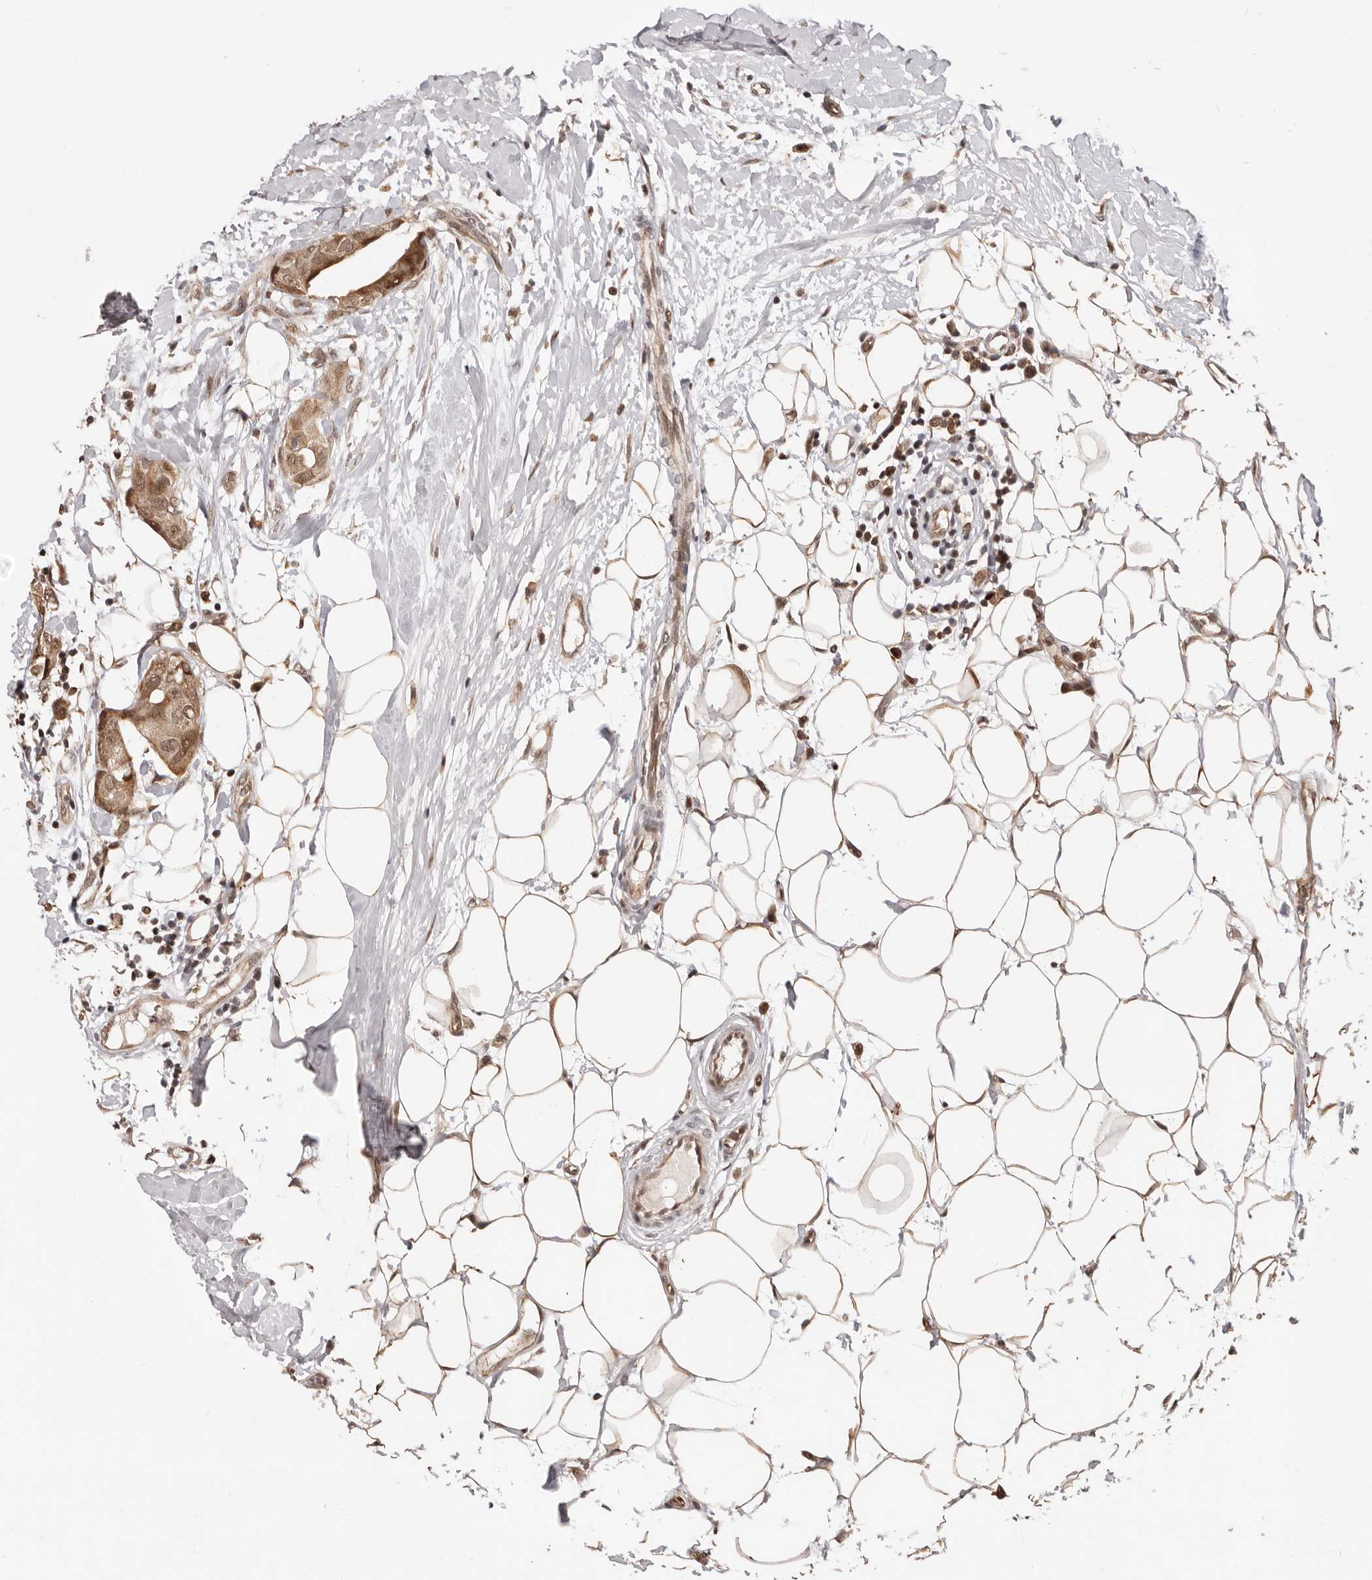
{"staining": {"intensity": "moderate", "quantity": ">75%", "location": "cytoplasmic/membranous,nuclear"}, "tissue": "breast cancer", "cell_type": "Tumor cells", "image_type": "cancer", "snomed": [{"axis": "morphology", "description": "Duct carcinoma"}, {"axis": "topography", "description": "Breast"}], "caption": "Immunohistochemistry histopathology image of invasive ductal carcinoma (breast) stained for a protein (brown), which exhibits medium levels of moderate cytoplasmic/membranous and nuclear expression in about >75% of tumor cells.", "gene": "NCOA3", "patient": {"sex": "female", "age": 40}}